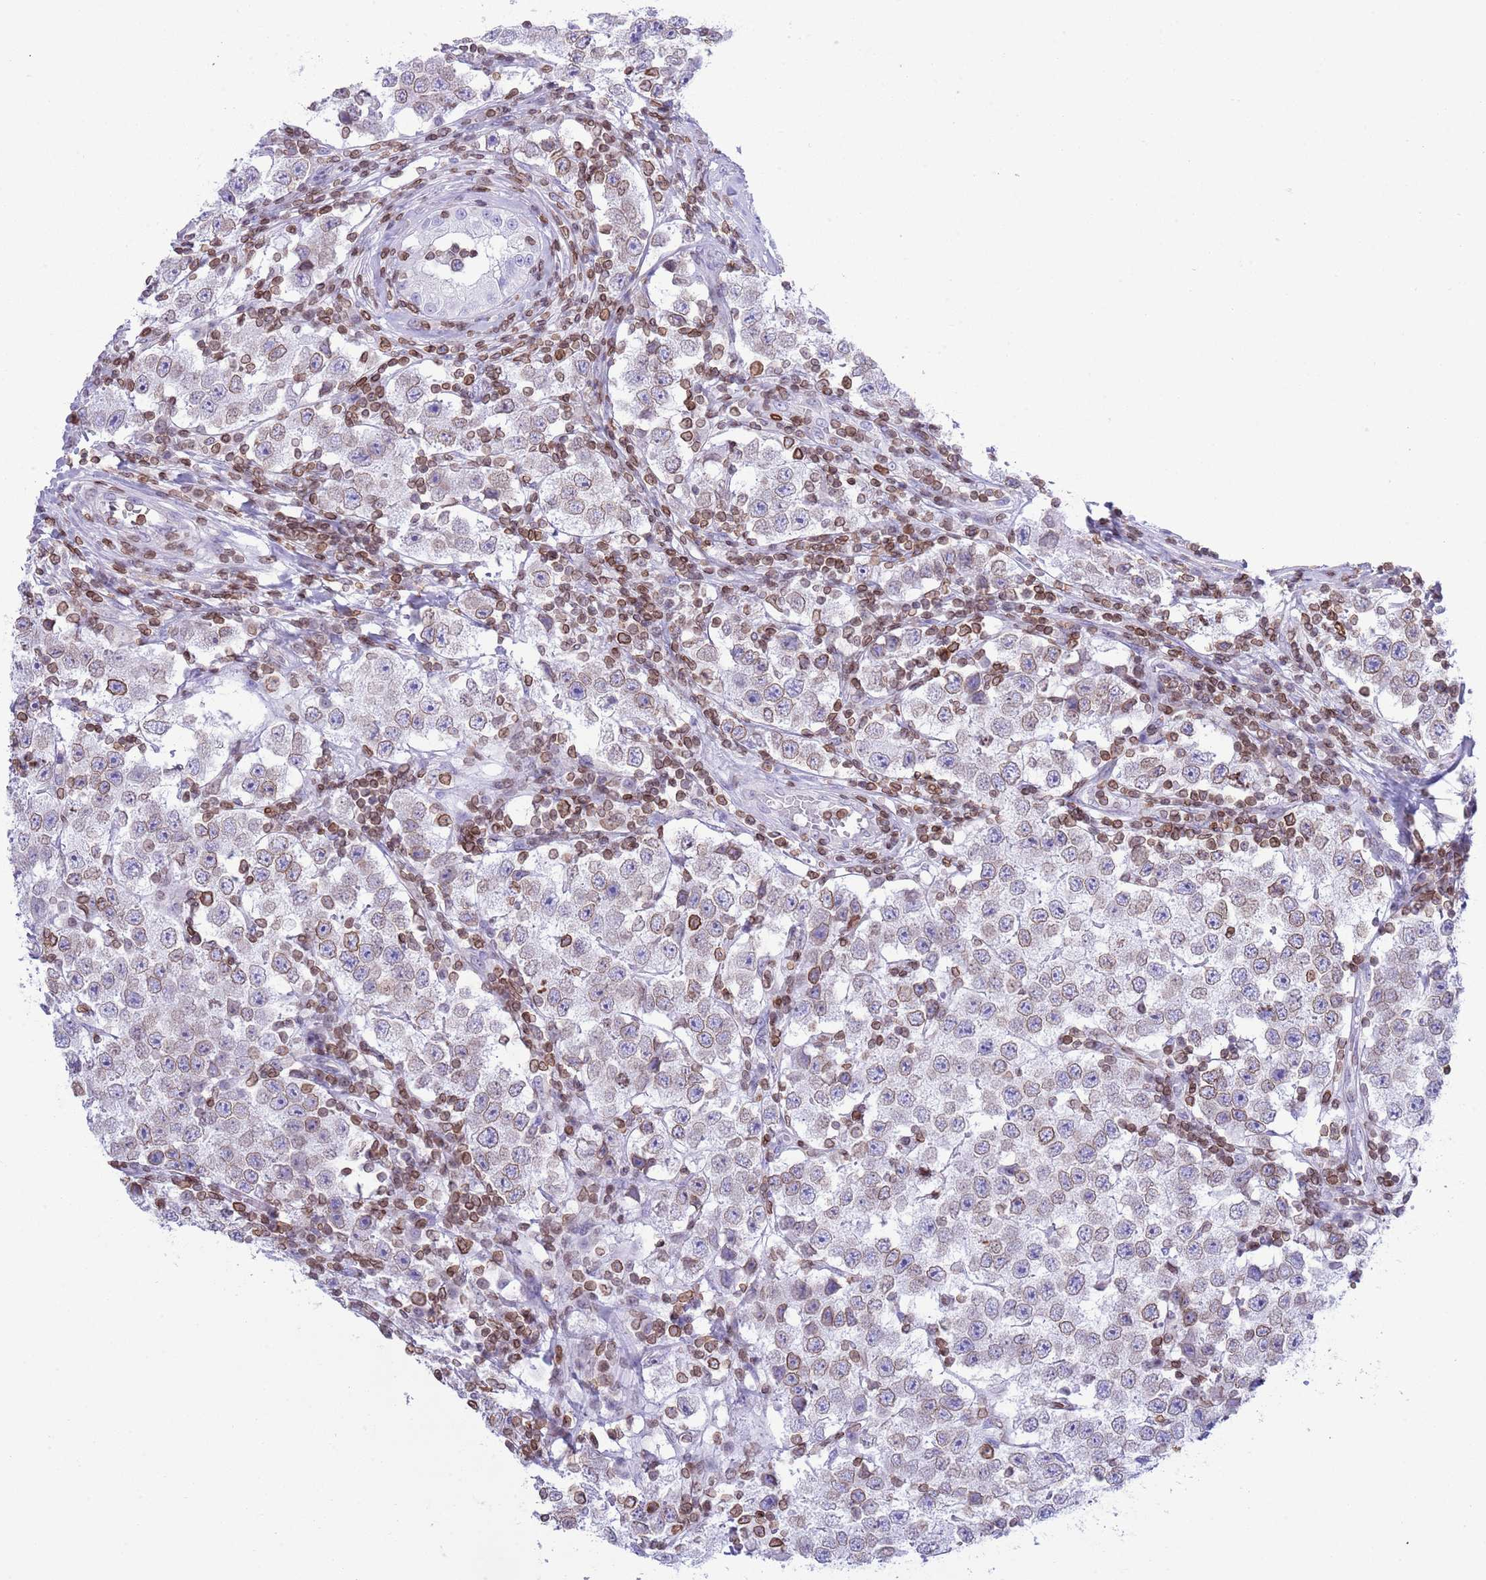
{"staining": {"intensity": "weak", "quantity": ">75%", "location": "cytoplasmic/membranous,nuclear"}, "tissue": "testis cancer", "cell_type": "Tumor cells", "image_type": "cancer", "snomed": [{"axis": "morphology", "description": "Seminoma, NOS"}, {"axis": "topography", "description": "Testis"}], "caption": "Tumor cells display low levels of weak cytoplasmic/membranous and nuclear staining in about >75% of cells in human testis cancer (seminoma). Immunohistochemistry (ihc) stains the protein of interest in brown and the nuclei are stained blue.", "gene": "LBR", "patient": {"sex": "male", "age": 34}}